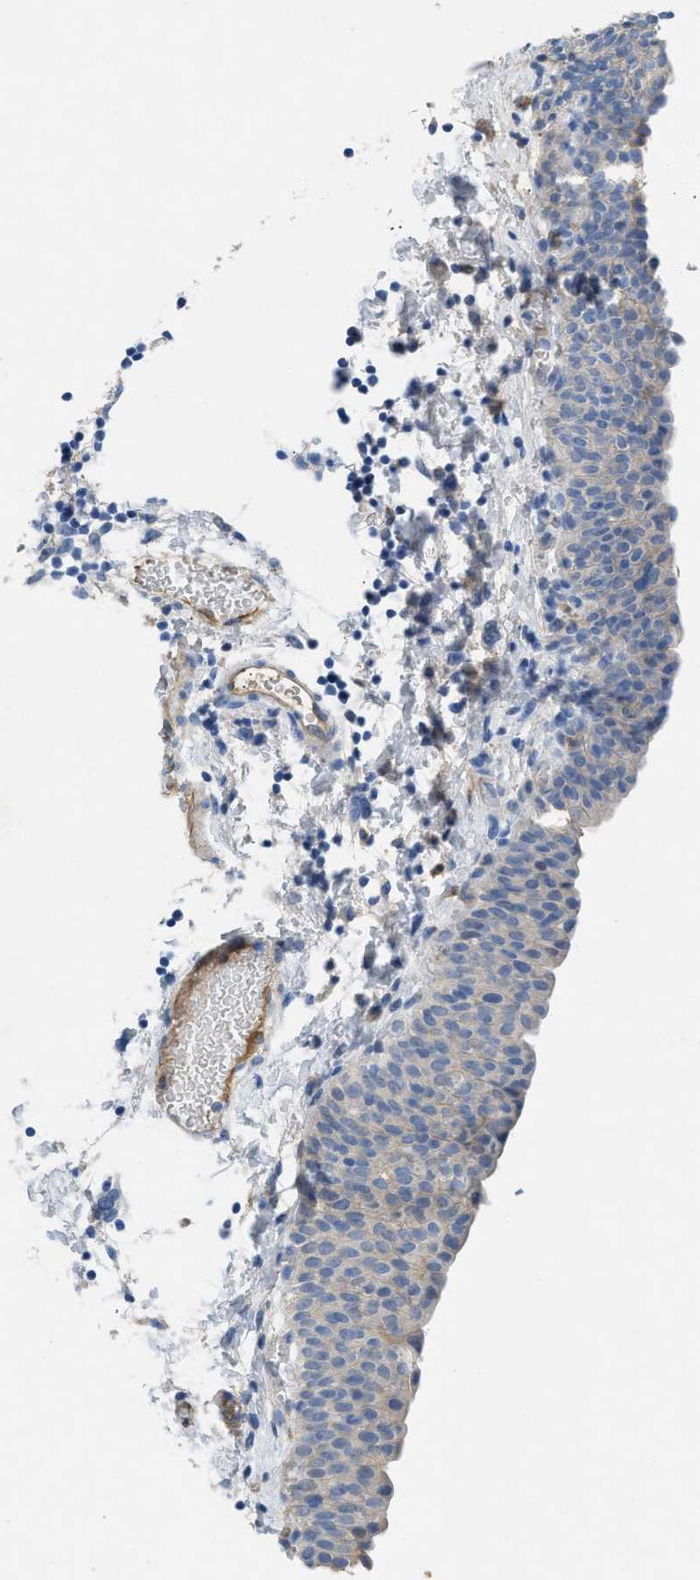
{"staining": {"intensity": "weak", "quantity": ">75%", "location": "cytoplasmic/membranous"}, "tissue": "urinary bladder", "cell_type": "Urothelial cells", "image_type": "normal", "snomed": [{"axis": "morphology", "description": "Normal tissue, NOS"}, {"axis": "topography", "description": "Urinary bladder"}], "caption": "Immunohistochemical staining of unremarkable urinary bladder reveals weak cytoplasmic/membranous protein expression in approximately >75% of urothelial cells. The protein is stained brown, and the nuclei are stained in blue (DAB (3,3'-diaminobenzidine) IHC with brightfield microscopy, high magnification).", "gene": "SPEG", "patient": {"sex": "male", "age": 55}}